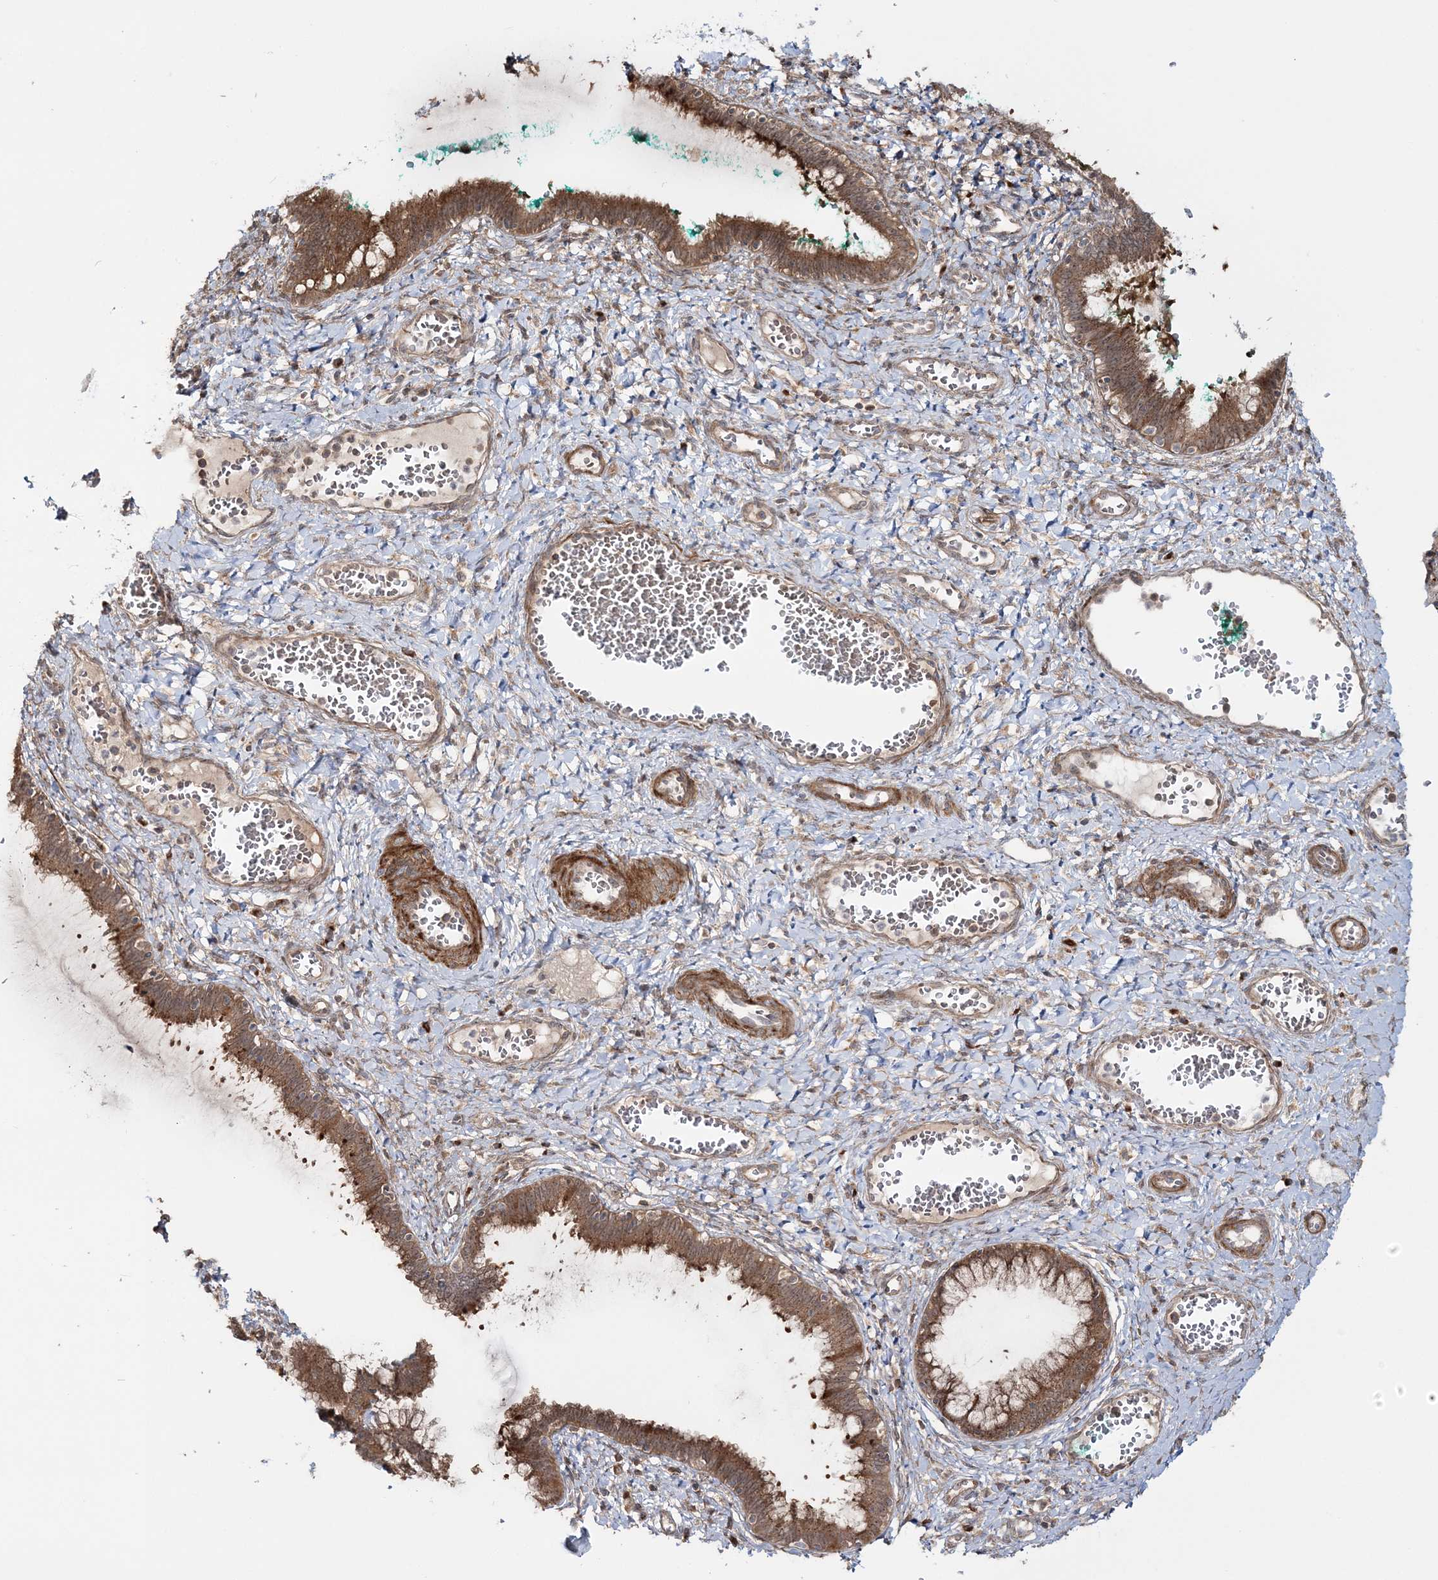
{"staining": {"intensity": "moderate", "quantity": ">75%", "location": "cytoplasmic/membranous,nuclear"}, "tissue": "cervix", "cell_type": "Glandular cells", "image_type": "normal", "snomed": [{"axis": "morphology", "description": "Normal tissue, NOS"}, {"axis": "morphology", "description": "Adenocarcinoma, NOS"}, {"axis": "topography", "description": "Cervix"}], "caption": "A brown stain highlights moderate cytoplasmic/membranous,nuclear staining of a protein in glandular cells of unremarkable human cervix. The protein is stained brown, and the nuclei are stained in blue (DAB IHC with brightfield microscopy, high magnification).", "gene": "MOCS2", "patient": {"sex": "female", "age": 29}}